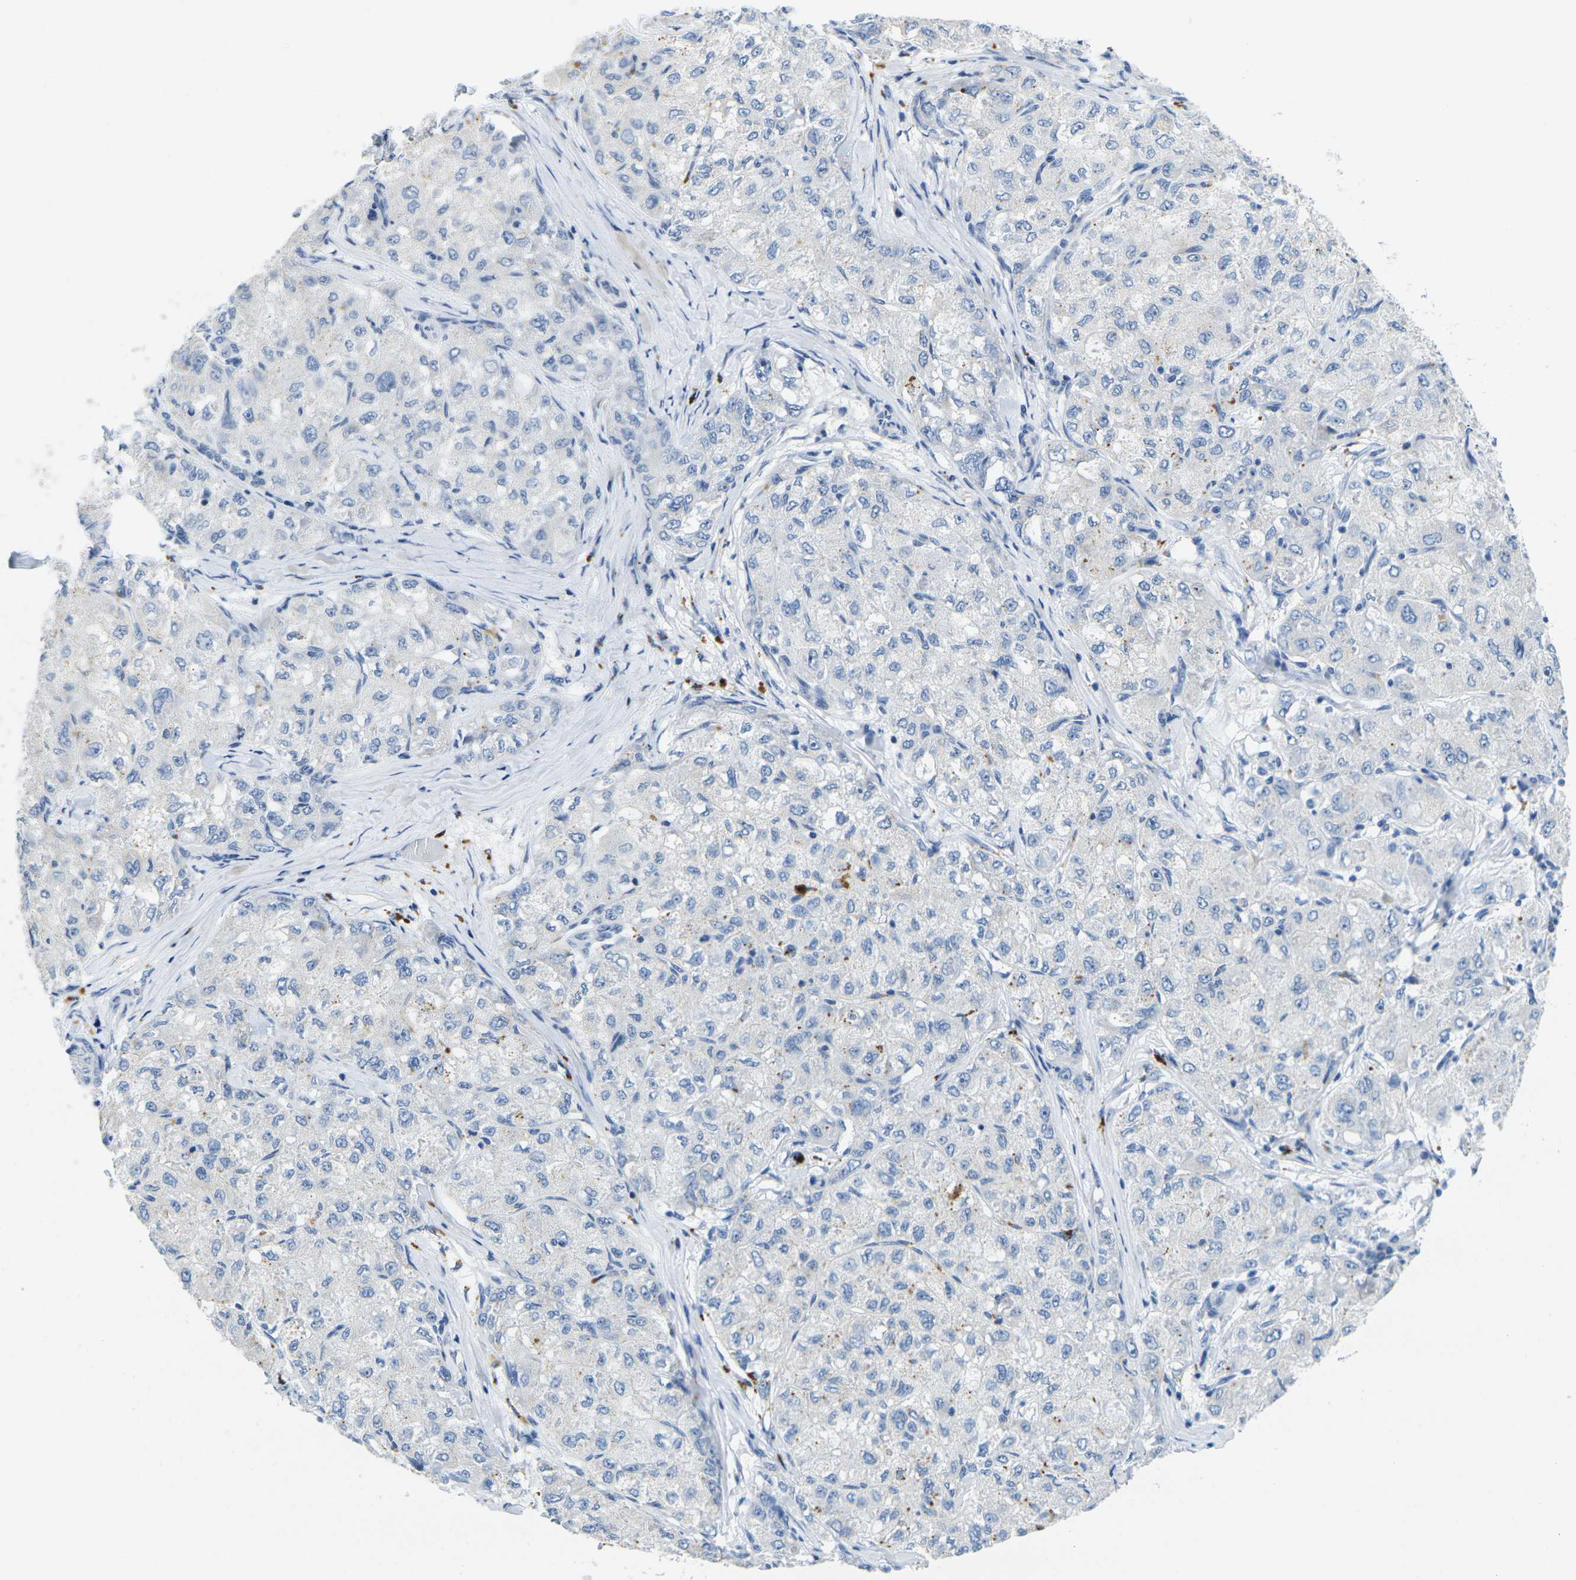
{"staining": {"intensity": "negative", "quantity": "none", "location": "none"}, "tissue": "liver cancer", "cell_type": "Tumor cells", "image_type": "cancer", "snomed": [{"axis": "morphology", "description": "Carcinoma, Hepatocellular, NOS"}, {"axis": "topography", "description": "Liver"}], "caption": "Tumor cells are negative for protein expression in human liver hepatocellular carcinoma.", "gene": "GPR15", "patient": {"sex": "male", "age": 80}}